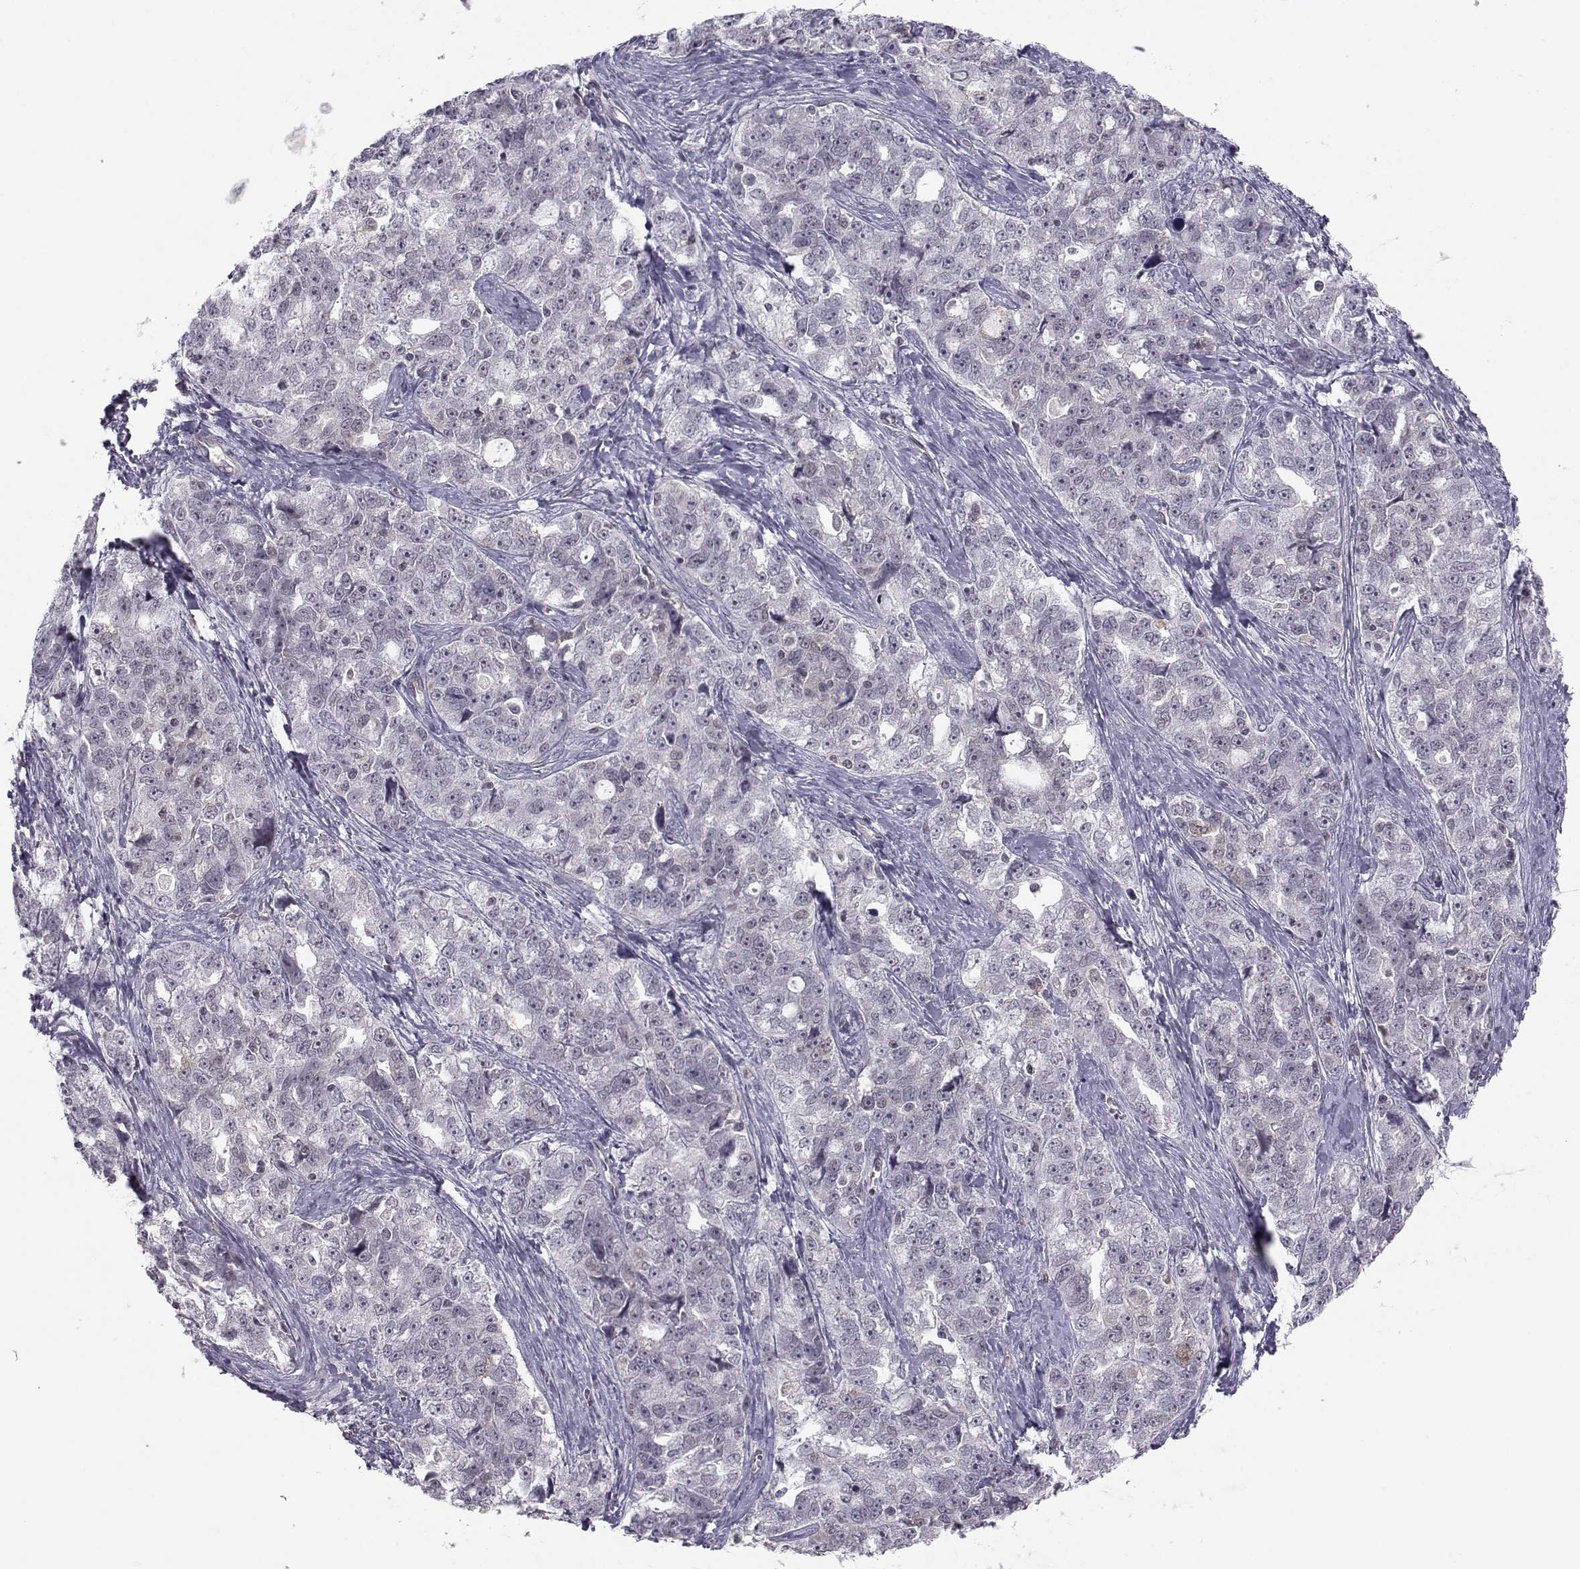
{"staining": {"intensity": "negative", "quantity": "none", "location": "none"}, "tissue": "ovarian cancer", "cell_type": "Tumor cells", "image_type": "cancer", "snomed": [{"axis": "morphology", "description": "Cystadenocarcinoma, serous, NOS"}, {"axis": "topography", "description": "Ovary"}], "caption": "This micrograph is of ovarian serous cystadenocarcinoma stained with IHC to label a protein in brown with the nuclei are counter-stained blue. There is no staining in tumor cells. The staining is performed using DAB brown chromogen with nuclei counter-stained in using hematoxylin.", "gene": "KIF13B", "patient": {"sex": "female", "age": 51}}